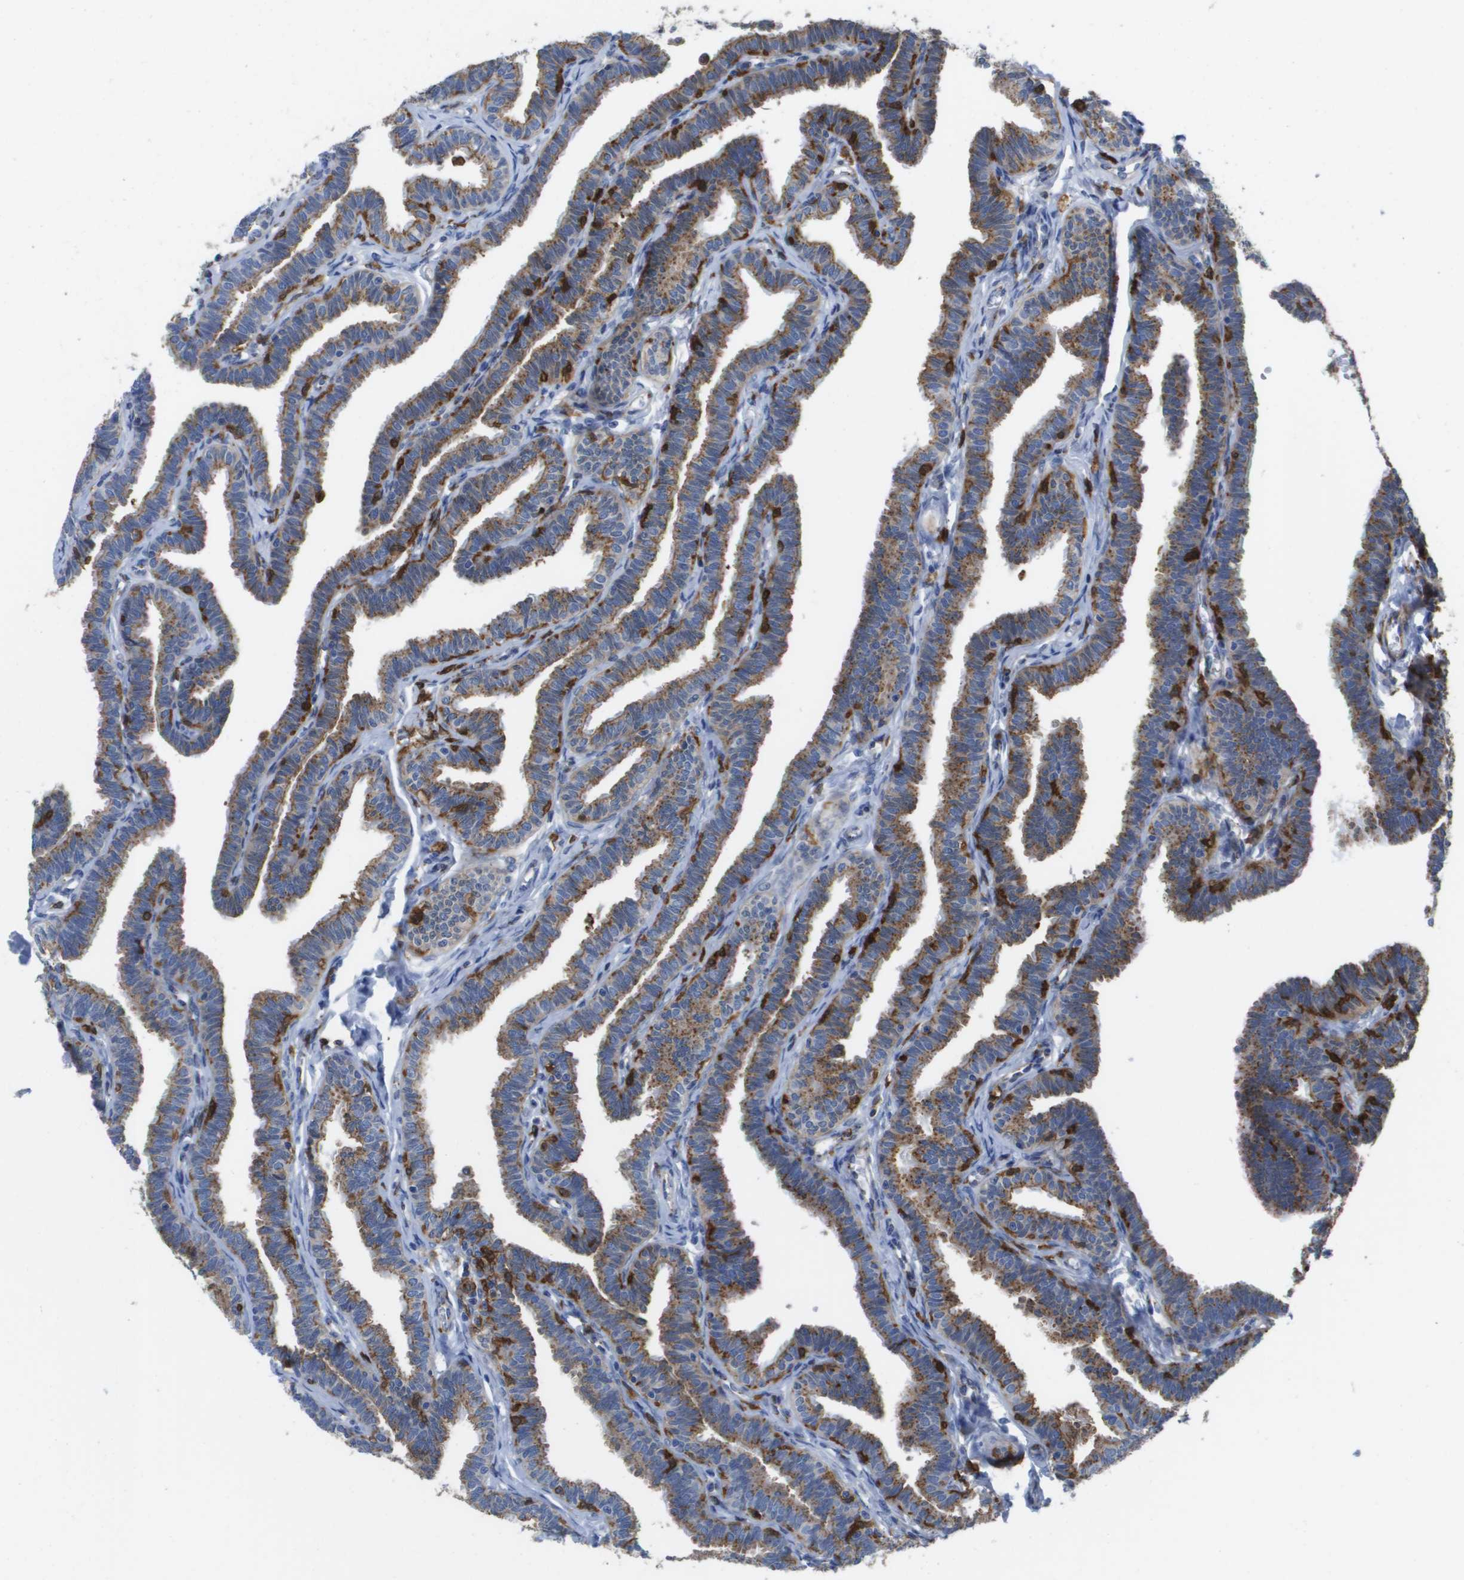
{"staining": {"intensity": "moderate", "quantity": ">75%", "location": "cytoplasmic/membranous"}, "tissue": "fallopian tube", "cell_type": "Glandular cells", "image_type": "normal", "snomed": [{"axis": "morphology", "description": "Normal tissue, NOS"}, {"axis": "topography", "description": "Fallopian tube"}, {"axis": "topography", "description": "Ovary"}], "caption": "Protein staining of normal fallopian tube exhibits moderate cytoplasmic/membranous staining in approximately >75% of glandular cells.", "gene": "SLC37A2", "patient": {"sex": "female", "age": 23}}